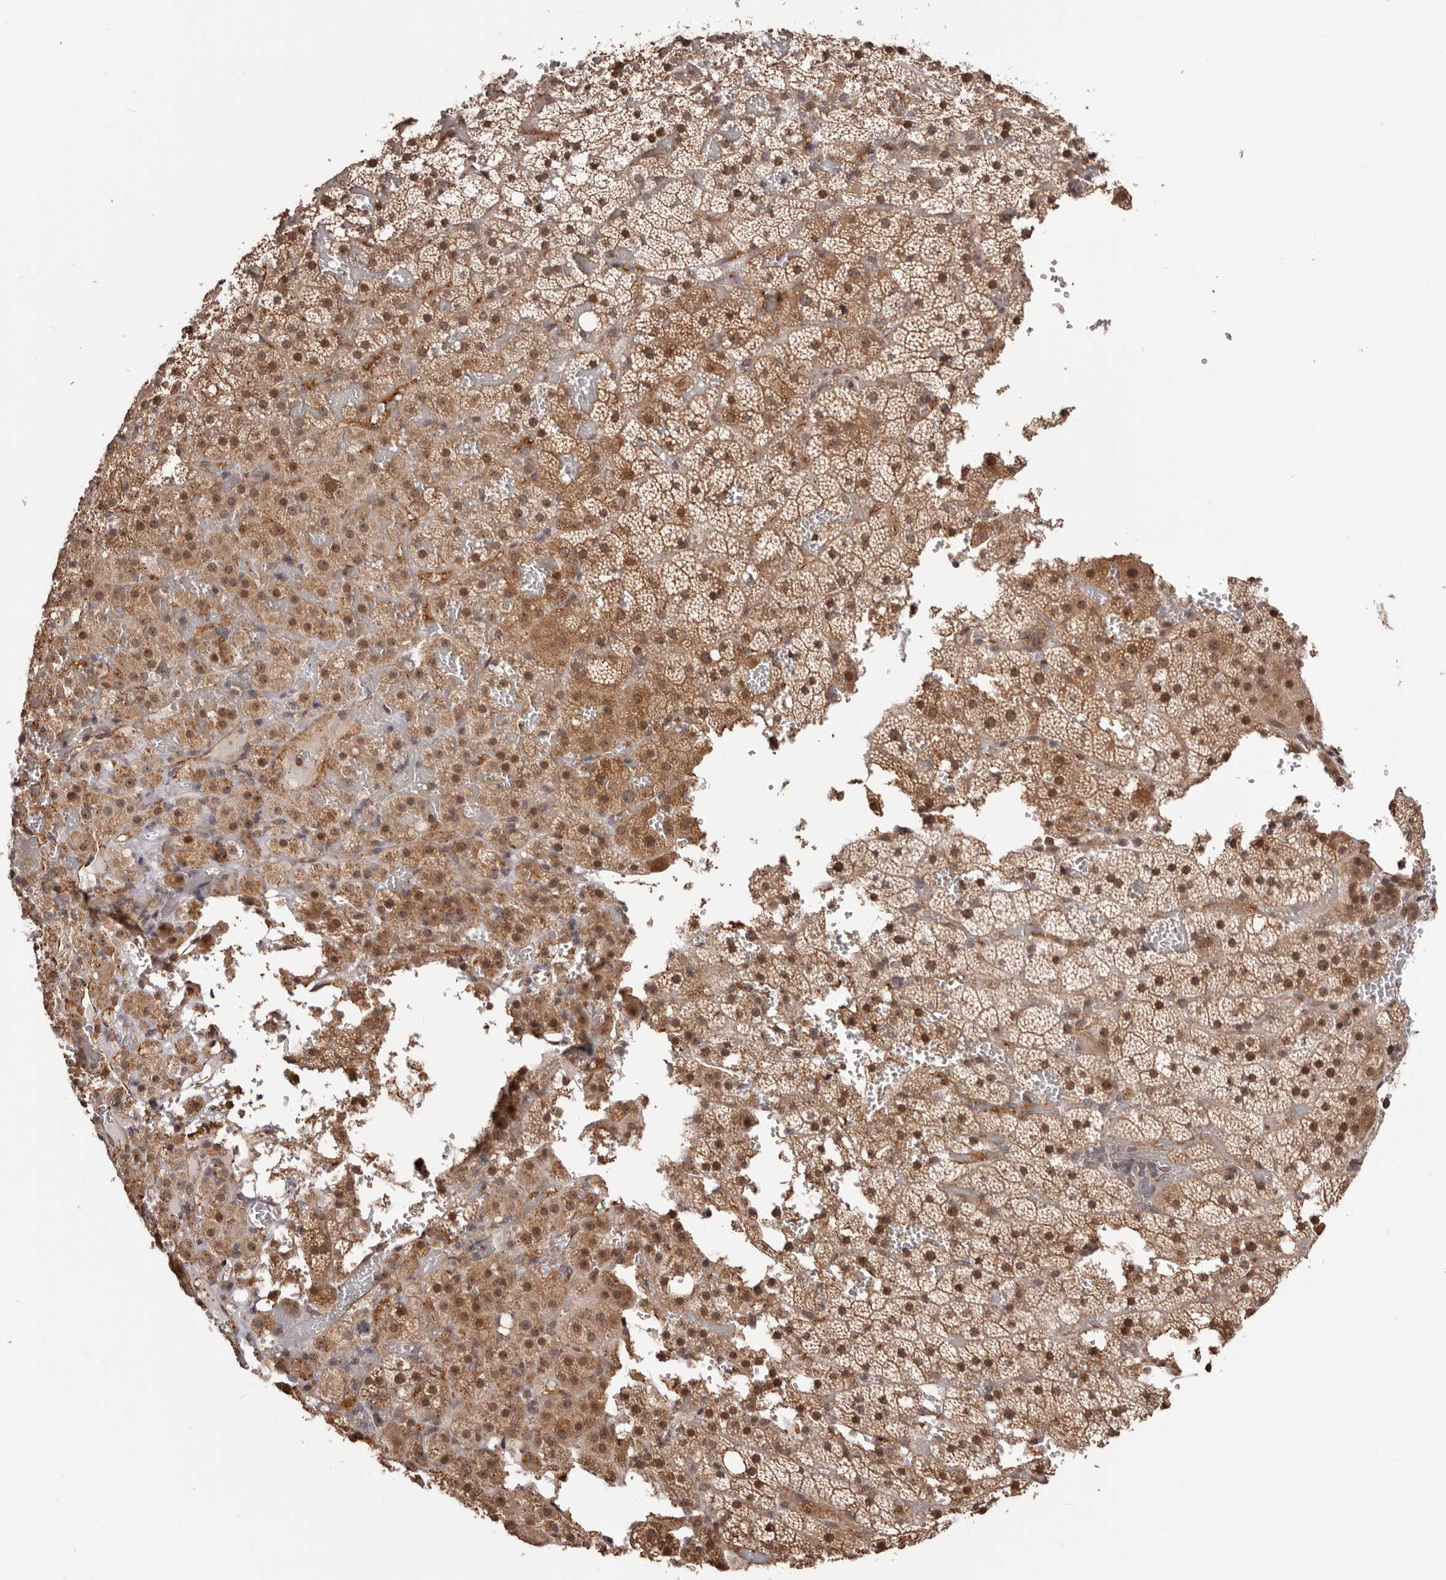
{"staining": {"intensity": "moderate", "quantity": ">75%", "location": "cytoplasmic/membranous,nuclear"}, "tissue": "adrenal gland", "cell_type": "Glandular cells", "image_type": "normal", "snomed": [{"axis": "morphology", "description": "Normal tissue, NOS"}, {"axis": "topography", "description": "Adrenal gland"}], "caption": "Glandular cells show medium levels of moderate cytoplasmic/membranous,nuclear expression in about >75% of cells in benign adrenal gland. Nuclei are stained in blue.", "gene": "NOL12", "patient": {"sex": "female", "age": 59}}